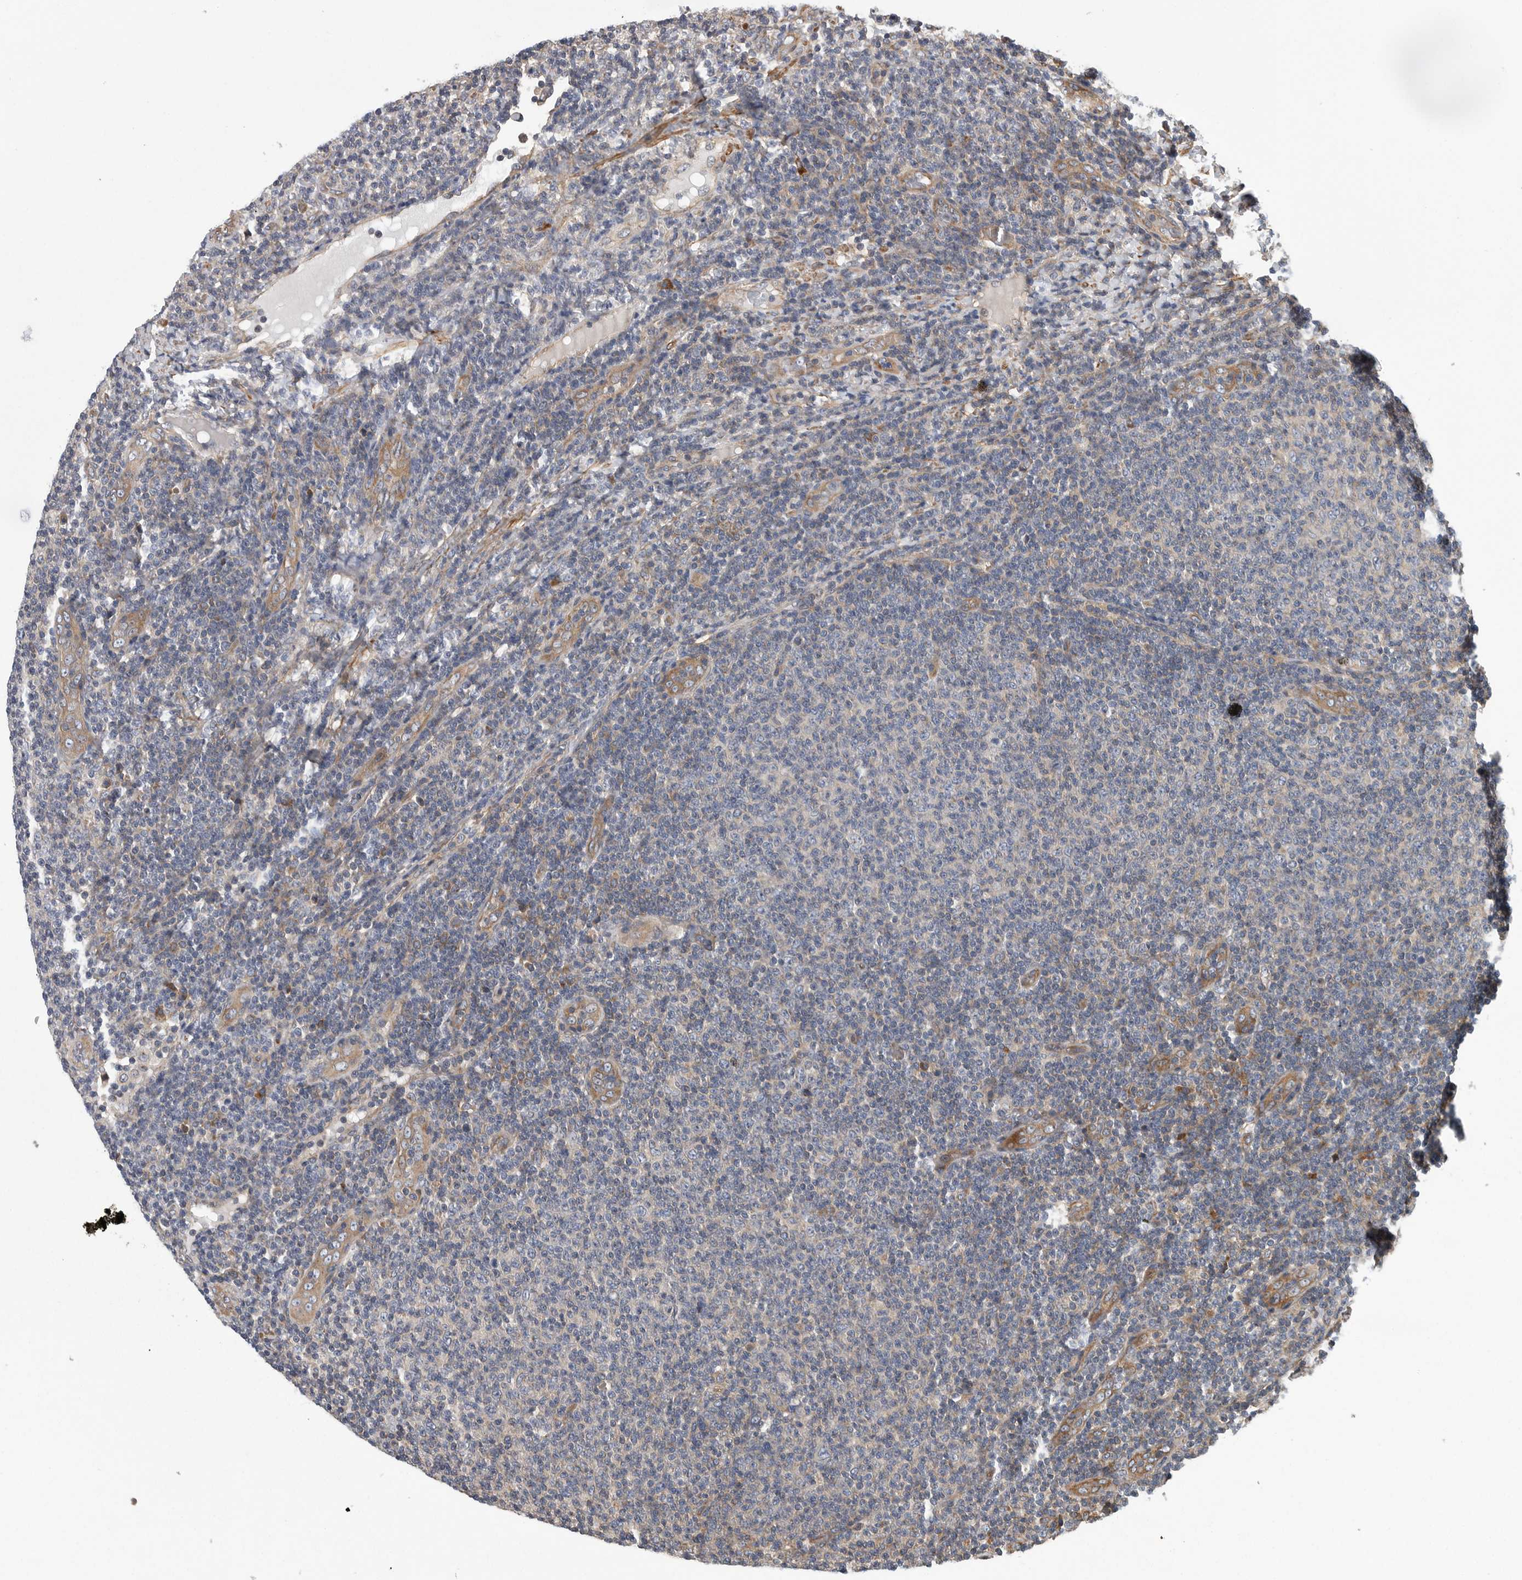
{"staining": {"intensity": "negative", "quantity": "none", "location": "none"}, "tissue": "lymphoma", "cell_type": "Tumor cells", "image_type": "cancer", "snomed": [{"axis": "morphology", "description": "Malignant lymphoma, non-Hodgkin's type, Low grade"}, {"axis": "topography", "description": "Lymph node"}], "caption": "High power microscopy micrograph of an immunohistochemistry (IHC) histopathology image of malignant lymphoma, non-Hodgkin's type (low-grade), revealing no significant positivity in tumor cells.", "gene": "OXR1", "patient": {"sex": "male", "age": 66}}